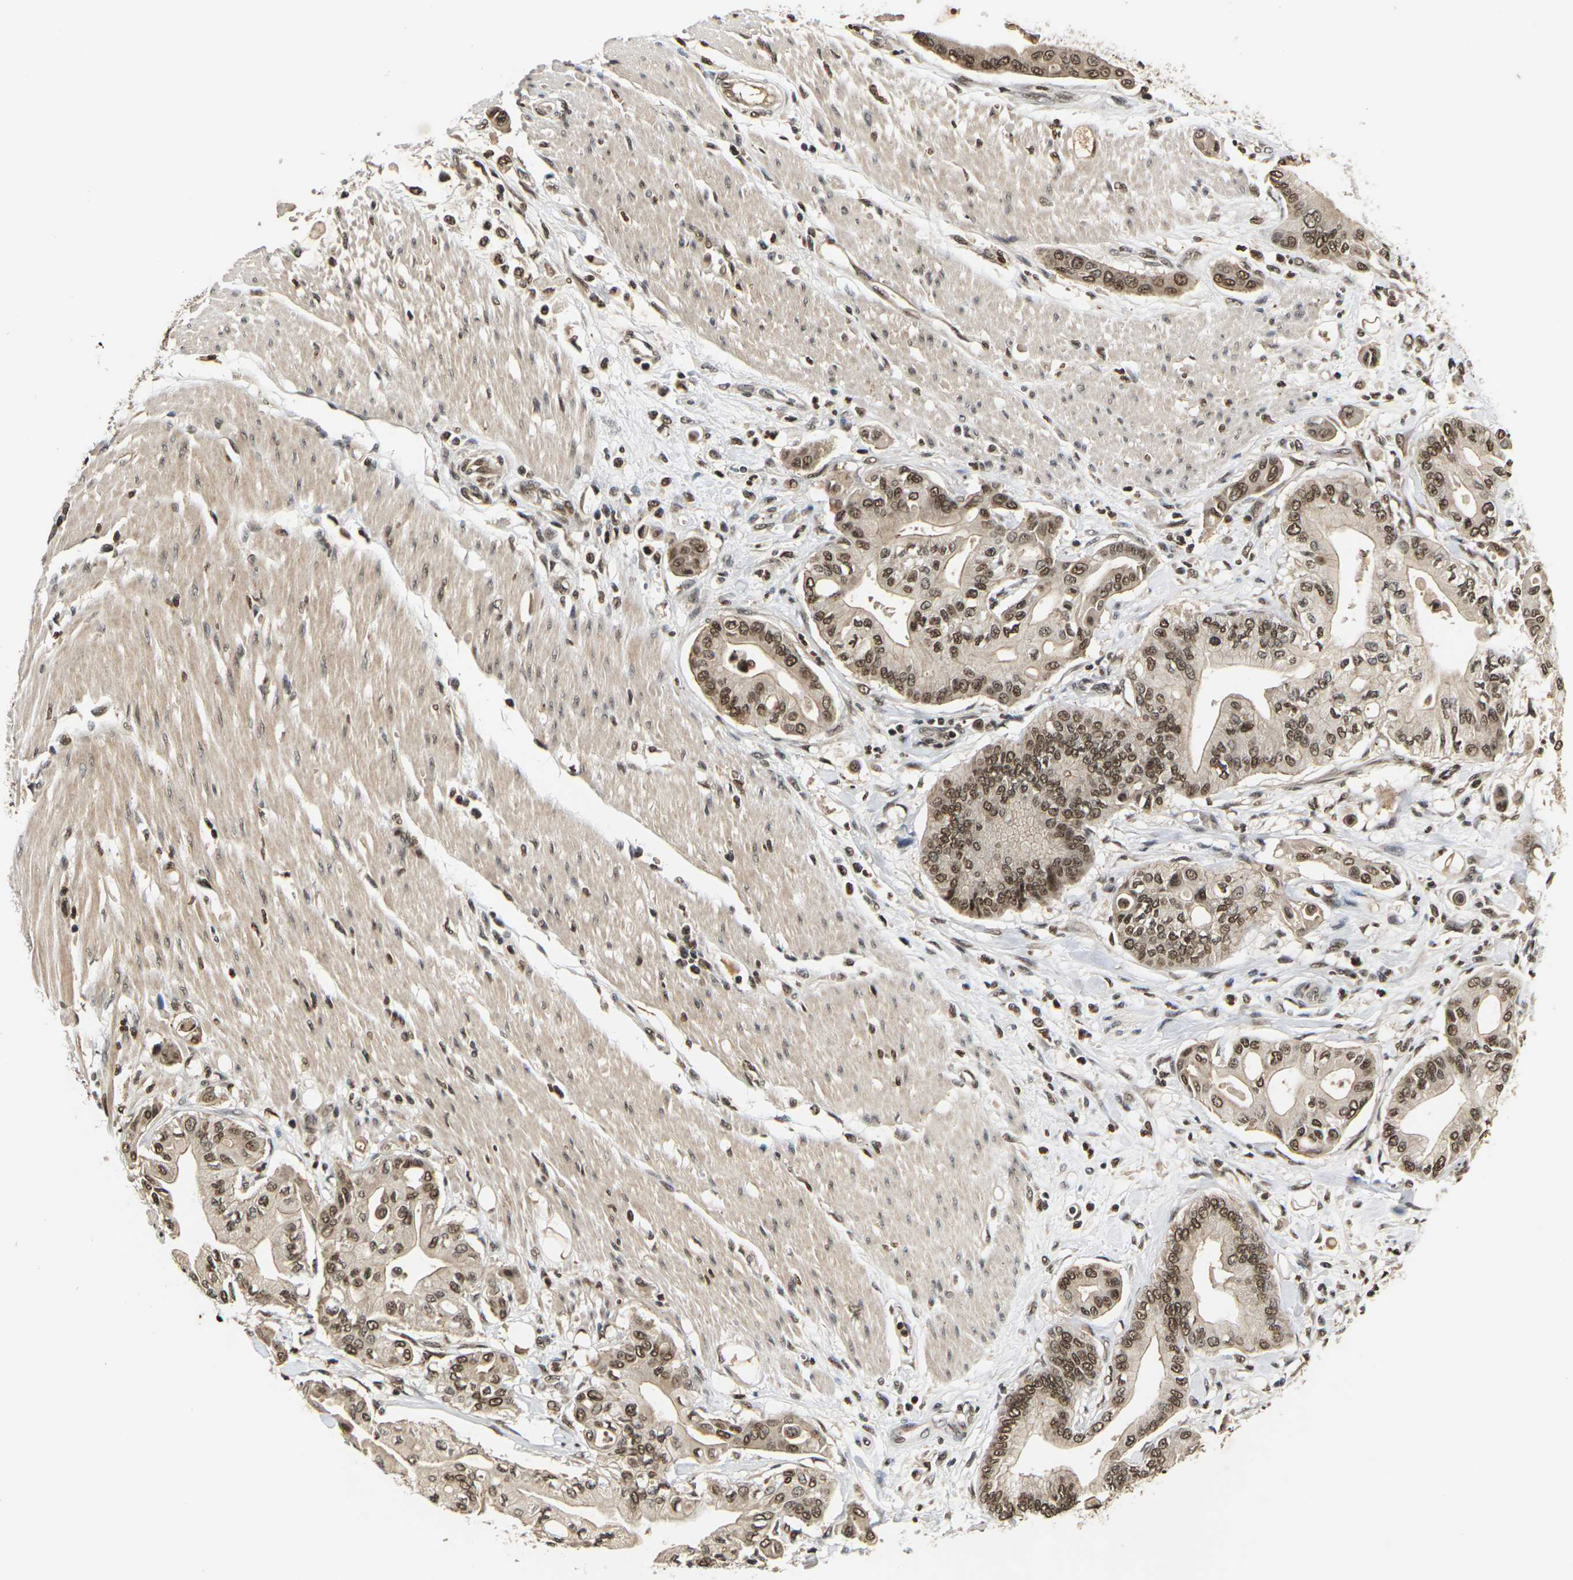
{"staining": {"intensity": "moderate", "quantity": ">75%", "location": "cytoplasmic/membranous,nuclear"}, "tissue": "pancreatic cancer", "cell_type": "Tumor cells", "image_type": "cancer", "snomed": [{"axis": "morphology", "description": "Adenocarcinoma, NOS"}, {"axis": "morphology", "description": "Adenocarcinoma, metastatic, NOS"}, {"axis": "topography", "description": "Lymph node"}, {"axis": "topography", "description": "Pancreas"}, {"axis": "topography", "description": "Duodenum"}], "caption": "Brown immunohistochemical staining in pancreatic adenocarcinoma reveals moderate cytoplasmic/membranous and nuclear staining in approximately >75% of tumor cells. (IHC, brightfield microscopy, high magnification).", "gene": "NELFA", "patient": {"sex": "female", "age": 64}}